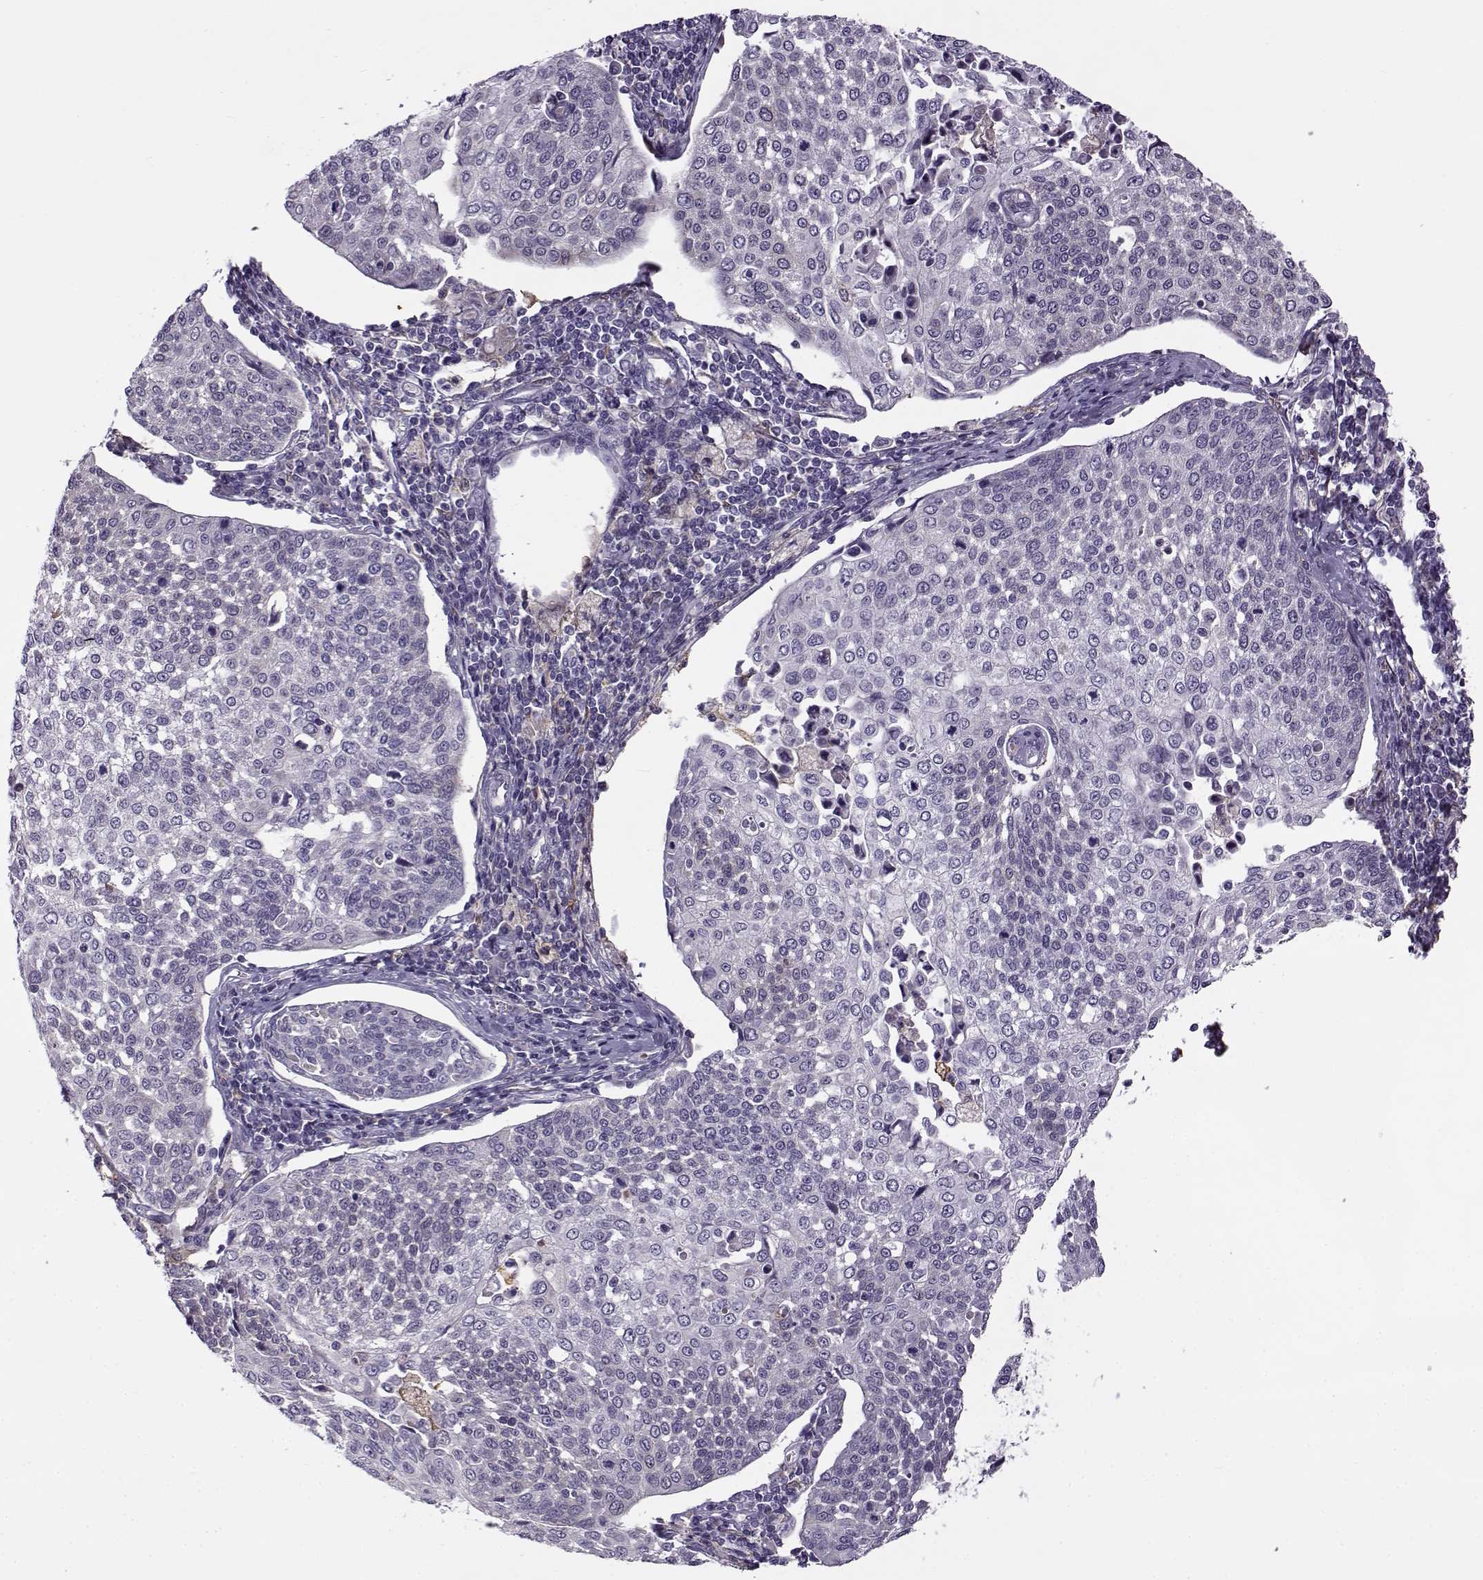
{"staining": {"intensity": "negative", "quantity": "none", "location": "none"}, "tissue": "cervical cancer", "cell_type": "Tumor cells", "image_type": "cancer", "snomed": [{"axis": "morphology", "description": "Squamous cell carcinoma, NOS"}, {"axis": "topography", "description": "Cervix"}], "caption": "Immunohistochemical staining of cervical cancer demonstrates no significant positivity in tumor cells.", "gene": "UCP3", "patient": {"sex": "female", "age": 34}}